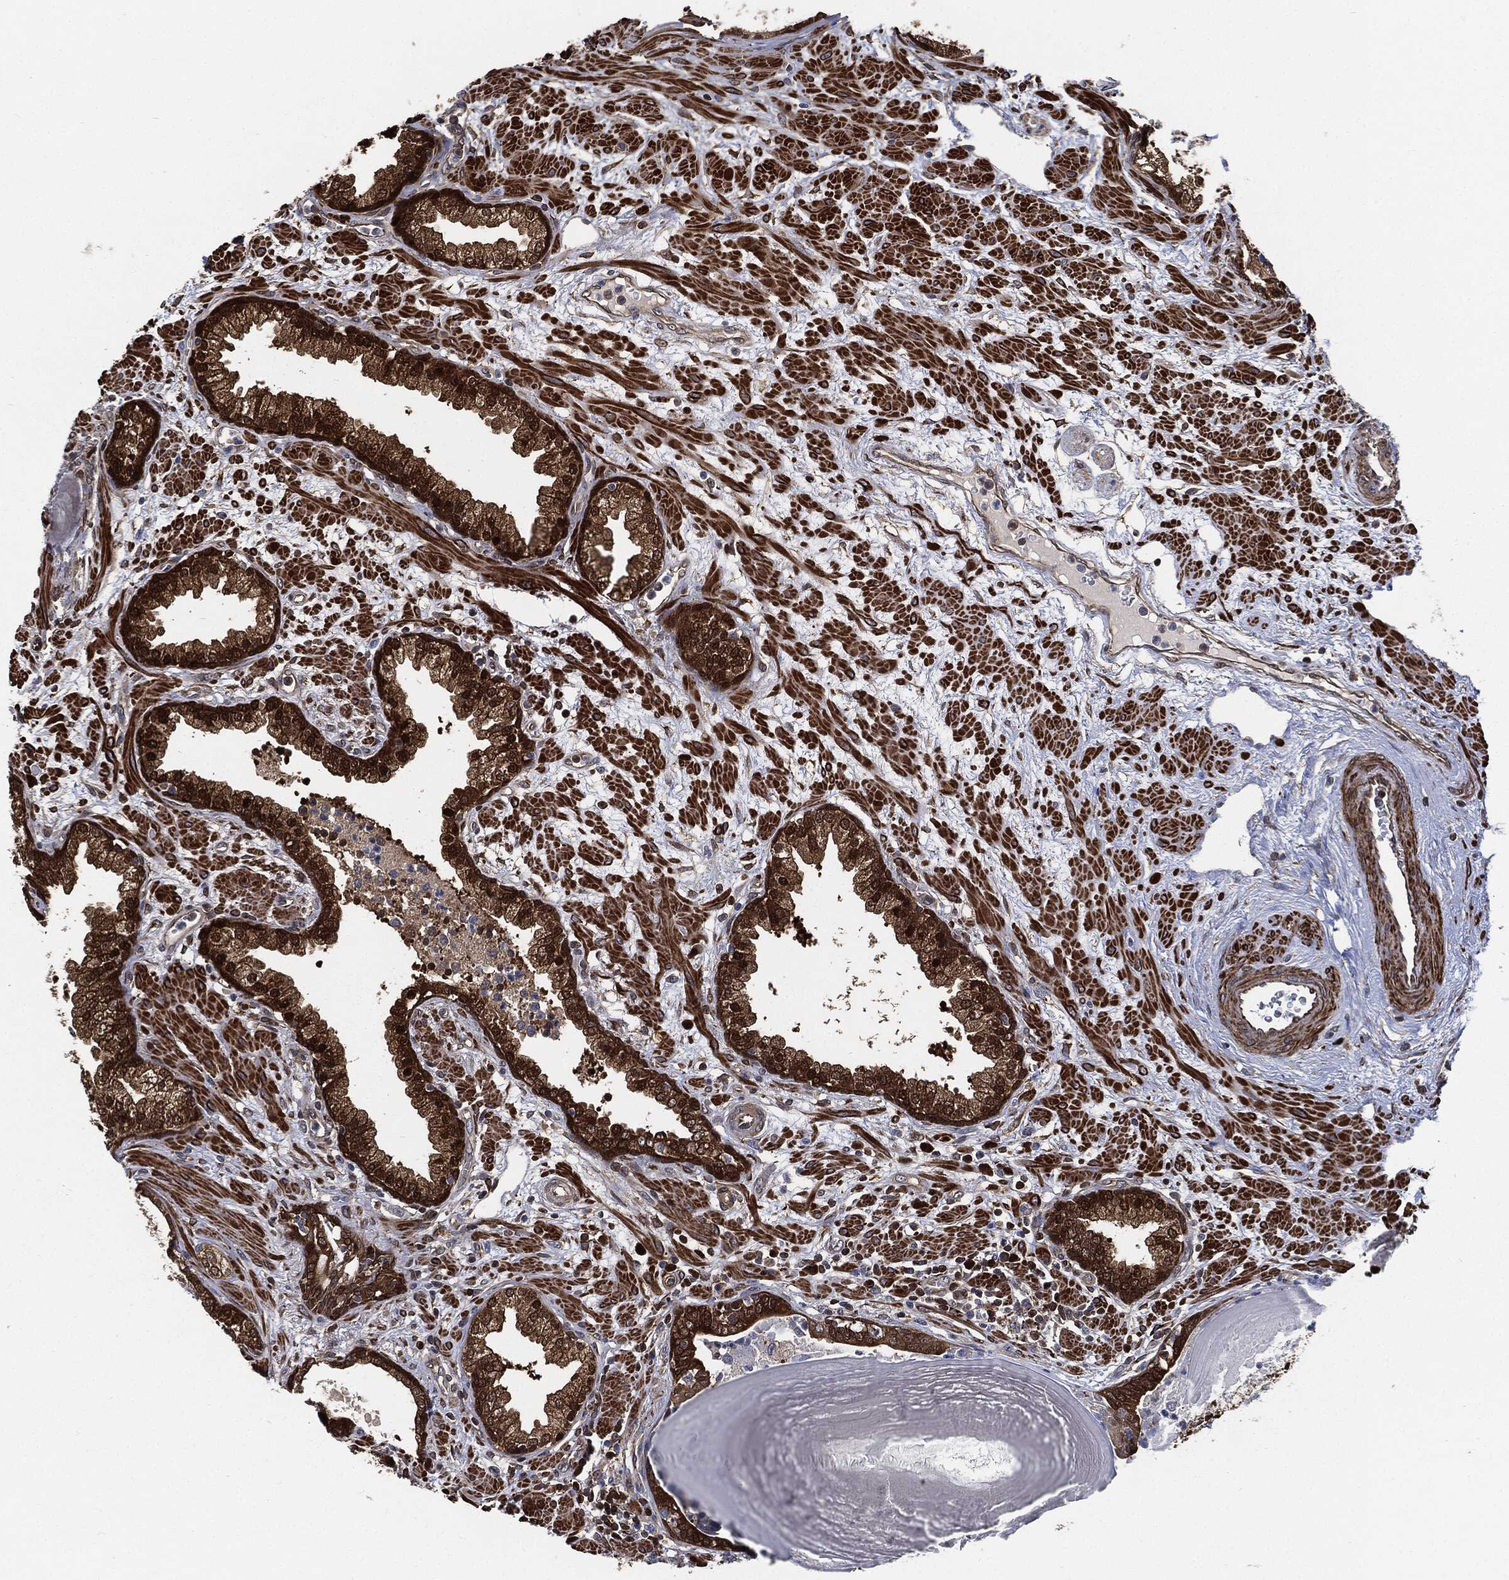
{"staining": {"intensity": "strong", "quantity": ">75%", "location": "cytoplasmic/membranous"}, "tissue": "prostate", "cell_type": "Glandular cells", "image_type": "normal", "snomed": [{"axis": "morphology", "description": "Normal tissue, NOS"}, {"axis": "topography", "description": "Prostate"}], "caption": "Immunohistochemistry (IHC) micrograph of unremarkable prostate: prostate stained using IHC displays high levels of strong protein expression localized specifically in the cytoplasmic/membranous of glandular cells, appearing as a cytoplasmic/membranous brown color.", "gene": "PRDX2", "patient": {"sex": "male", "age": 63}}